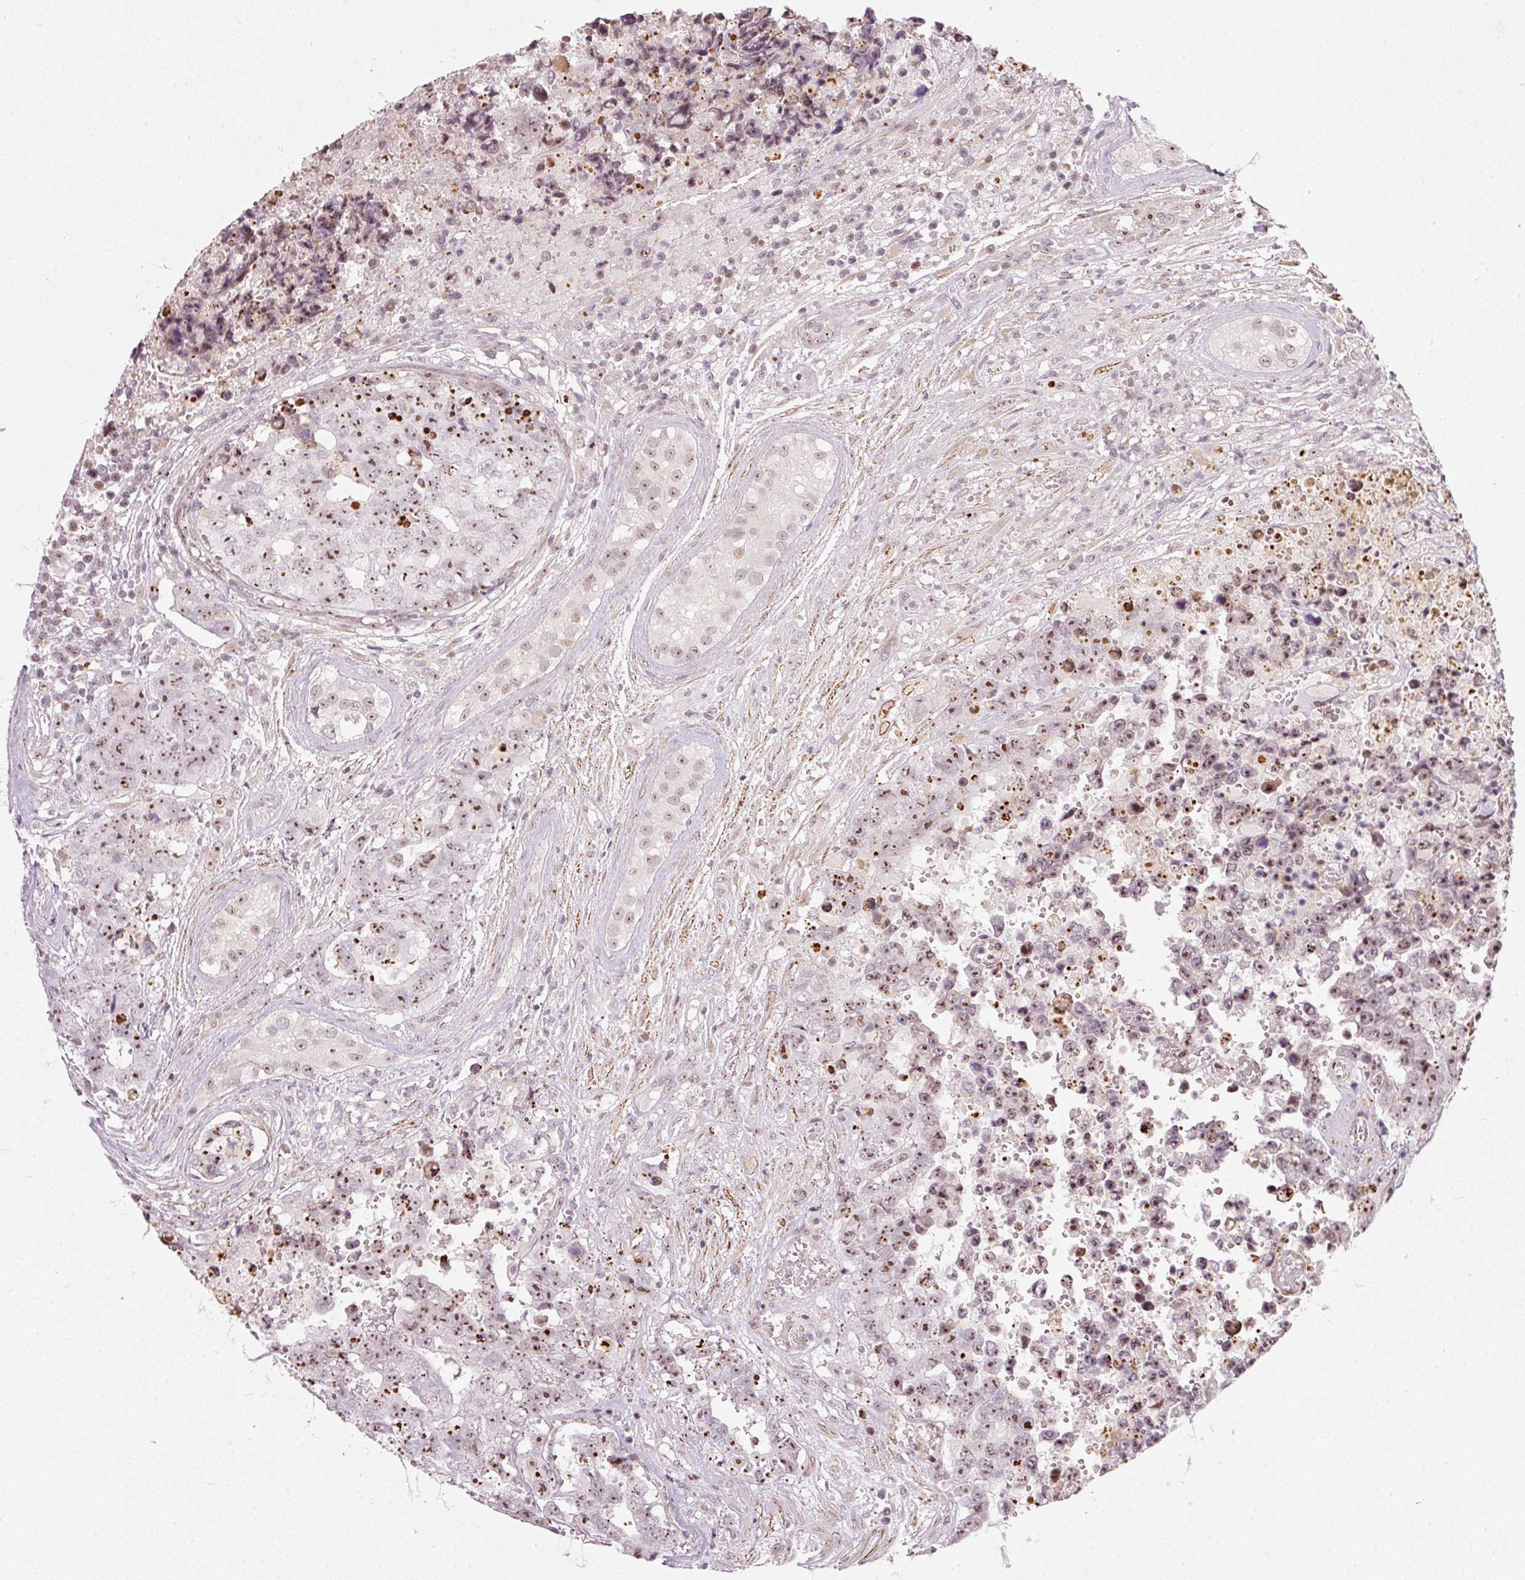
{"staining": {"intensity": "strong", "quantity": ">75%", "location": "nuclear"}, "tissue": "testis cancer", "cell_type": "Tumor cells", "image_type": "cancer", "snomed": [{"axis": "morphology", "description": "Normal tissue, NOS"}, {"axis": "morphology", "description": "Carcinoma, Embryonal, NOS"}, {"axis": "topography", "description": "Testis"}, {"axis": "topography", "description": "Epididymis"}], "caption": "This is an image of immunohistochemistry staining of embryonal carcinoma (testis), which shows strong staining in the nuclear of tumor cells.", "gene": "MXRA8", "patient": {"sex": "male", "age": 25}}